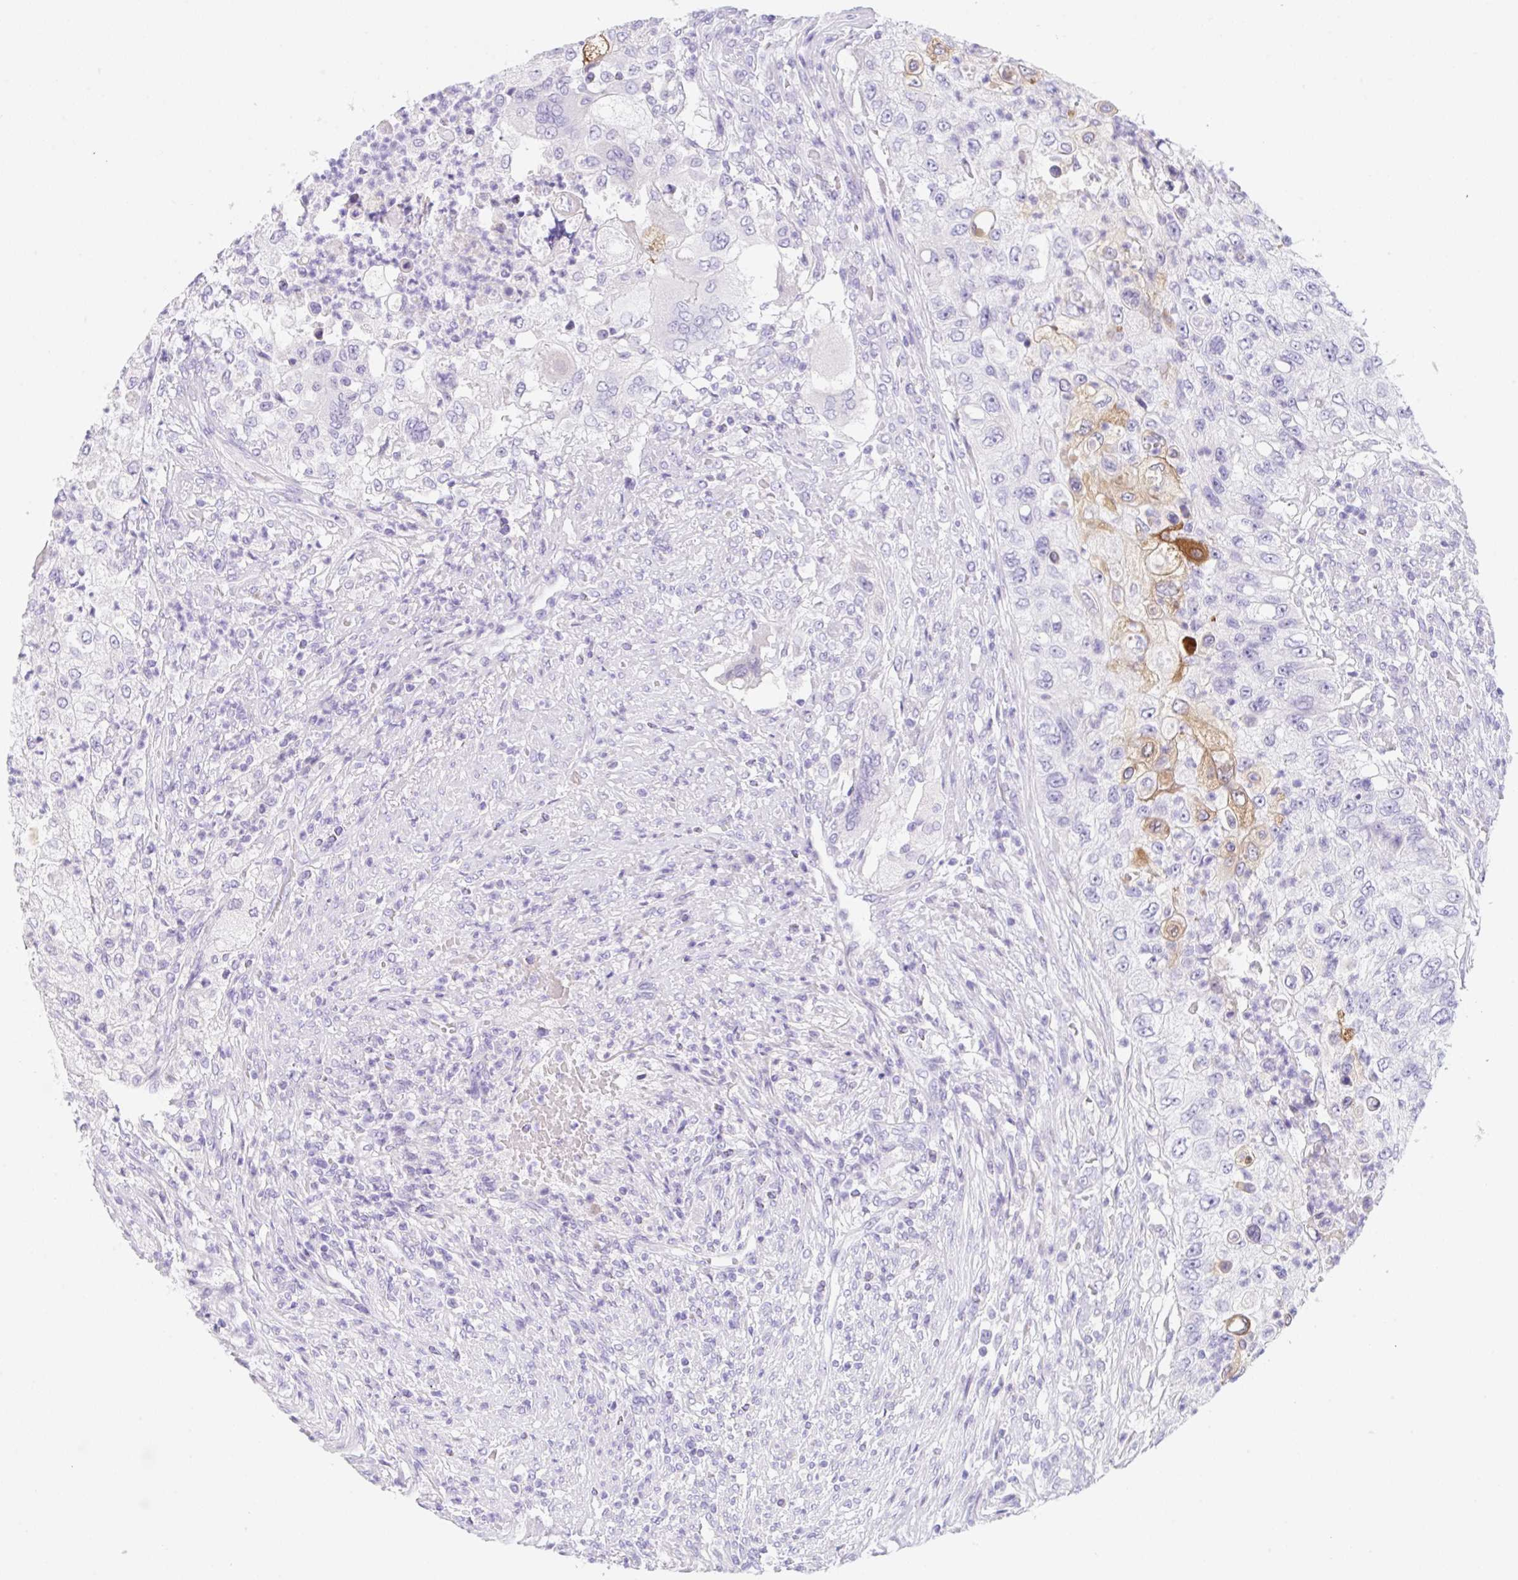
{"staining": {"intensity": "moderate", "quantity": "<25%", "location": "cytoplasmic/membranous"}, "tissue": "urothelial cancer", "cell_type": "Tumor cells", "image_type": "cancer", "snomed": [{"axis": "morphology", "description": "Urothelial carcinoma, High grade"}, {"axis": "topography", "description": "Urinary bladder"}], "caption": "IHC photomicrograph of human high-grade urothelial carcinoma stained for a protein (brown), which reveals low levels of moderate cytoplasmic/membranous expression in about <25% of tumor cells.", "gene": "KLK8", "patient": {"sex": "female", "age": 60}}